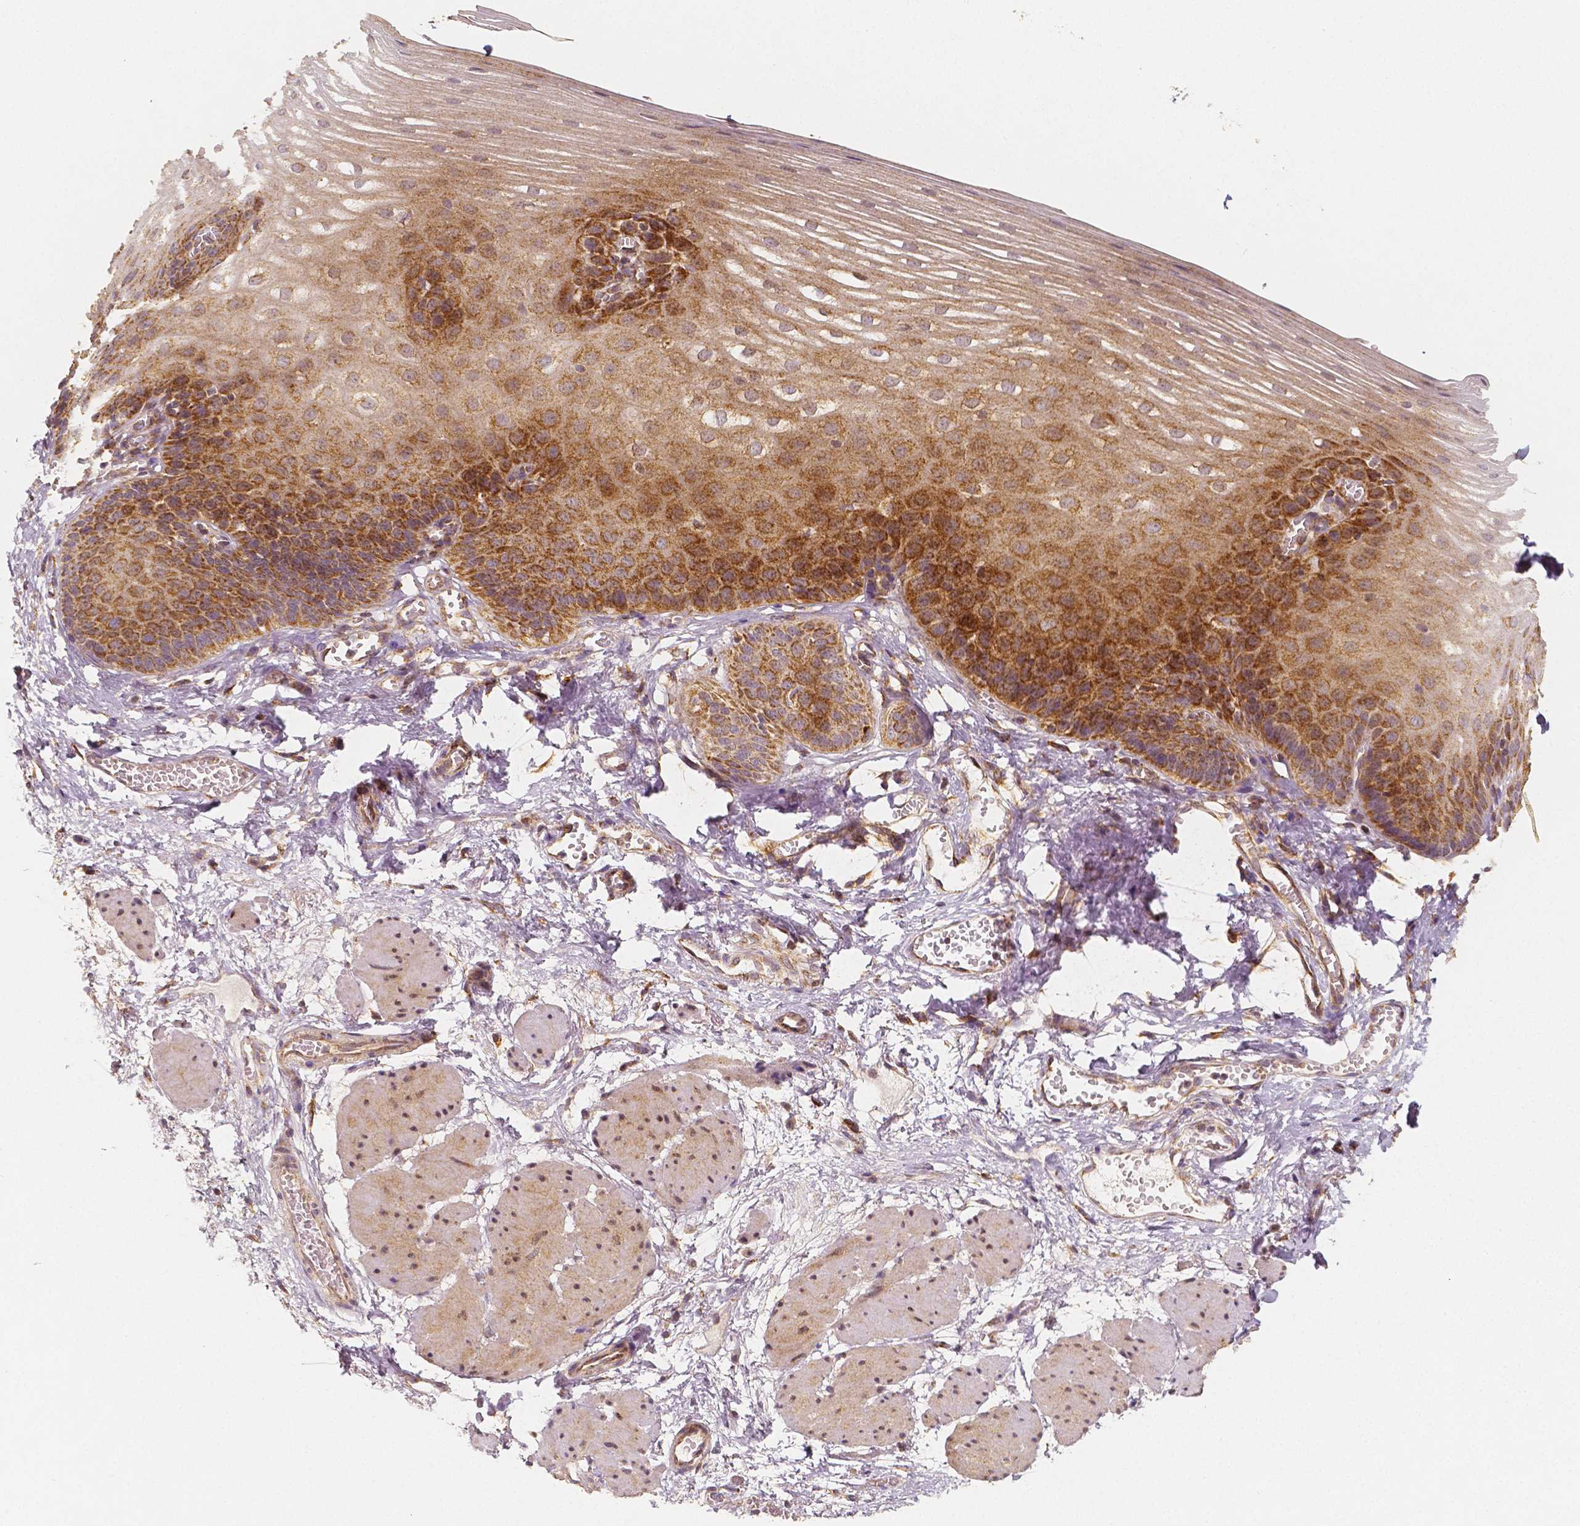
{"staining": {"intensity": "strong", "quantity": ">75%", "location": "cytoplasmic/membranous"}, "tissue": "esophagus", "cell_type": "Squamous epithelial cells", "image_type": "normal", "snomed": [{"axis": "morphology", "description": "Normal tissue, NOS"}, {"axis": "topography", "description": "Esophagus"}], "caption": "Immunohistochemical staining of normal esophagus shows high levels of strong cytoplasmic/membranous positivity in approximately >75% of squamous epithelial cells.", "gene": "PGAM5", "patient": {"sex": "male", "age": 62}}